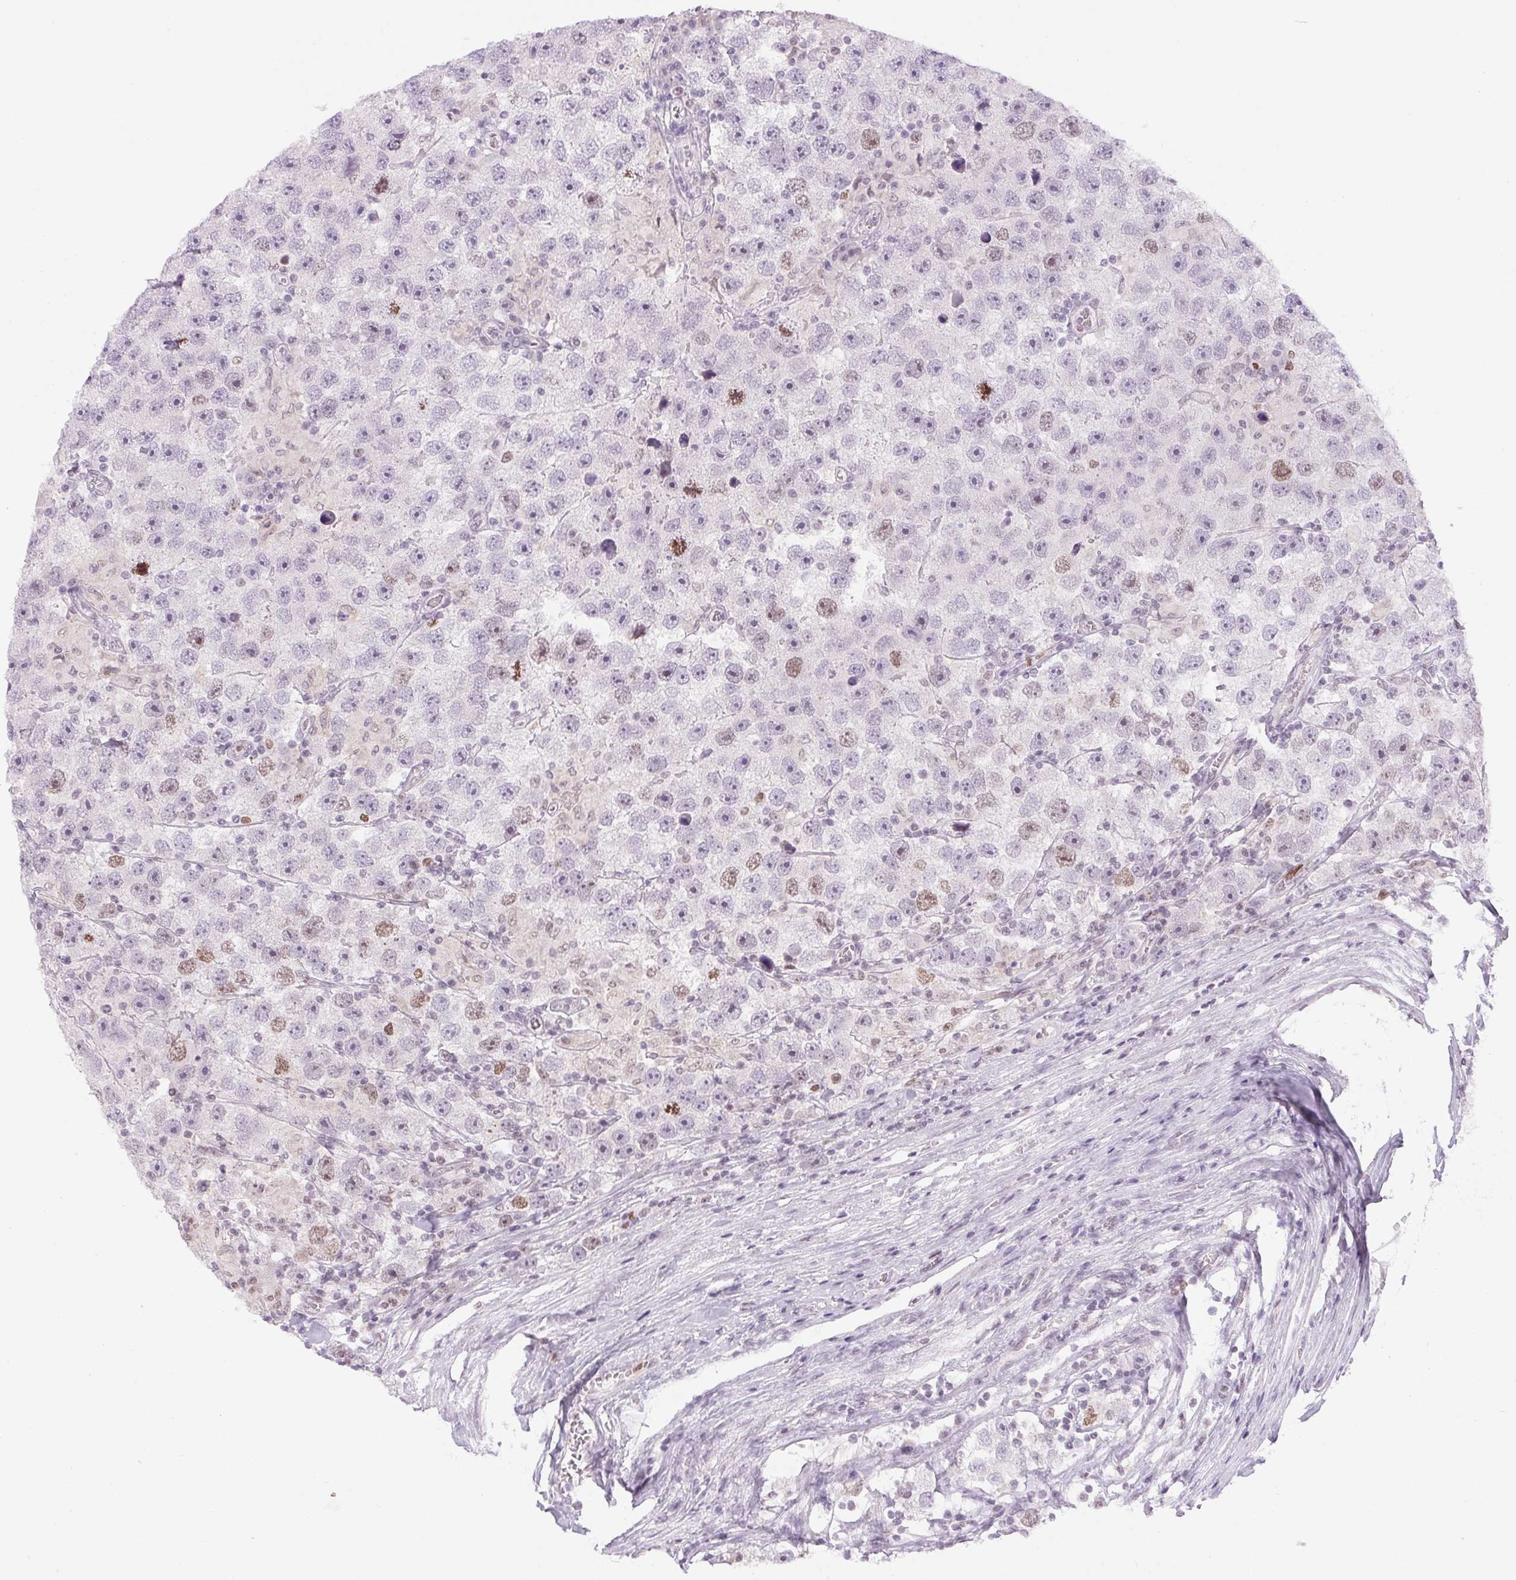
{"staining": {"intensity": "weak", "quantity": "25%-75%", "location": "nuclear"}, "tissue": "testis cancer", "cell_type": "Tumor cells", "image_type": "cancer", "snomed": [{"axis": "morphology", "description": "Seminoma, NOS"}, {"axis": "topography", "description": "Testis"}], "caption": "This micrograph shows testis cancer (seminoma) stained with immunohistochemistry to label a protein in brown. The nuclear of tumor cells show weak positivity for the protein. Nuclei are counter-stained blue.", "gene": "SMIM6", "patient": {"sex": "male", "age": 26}}